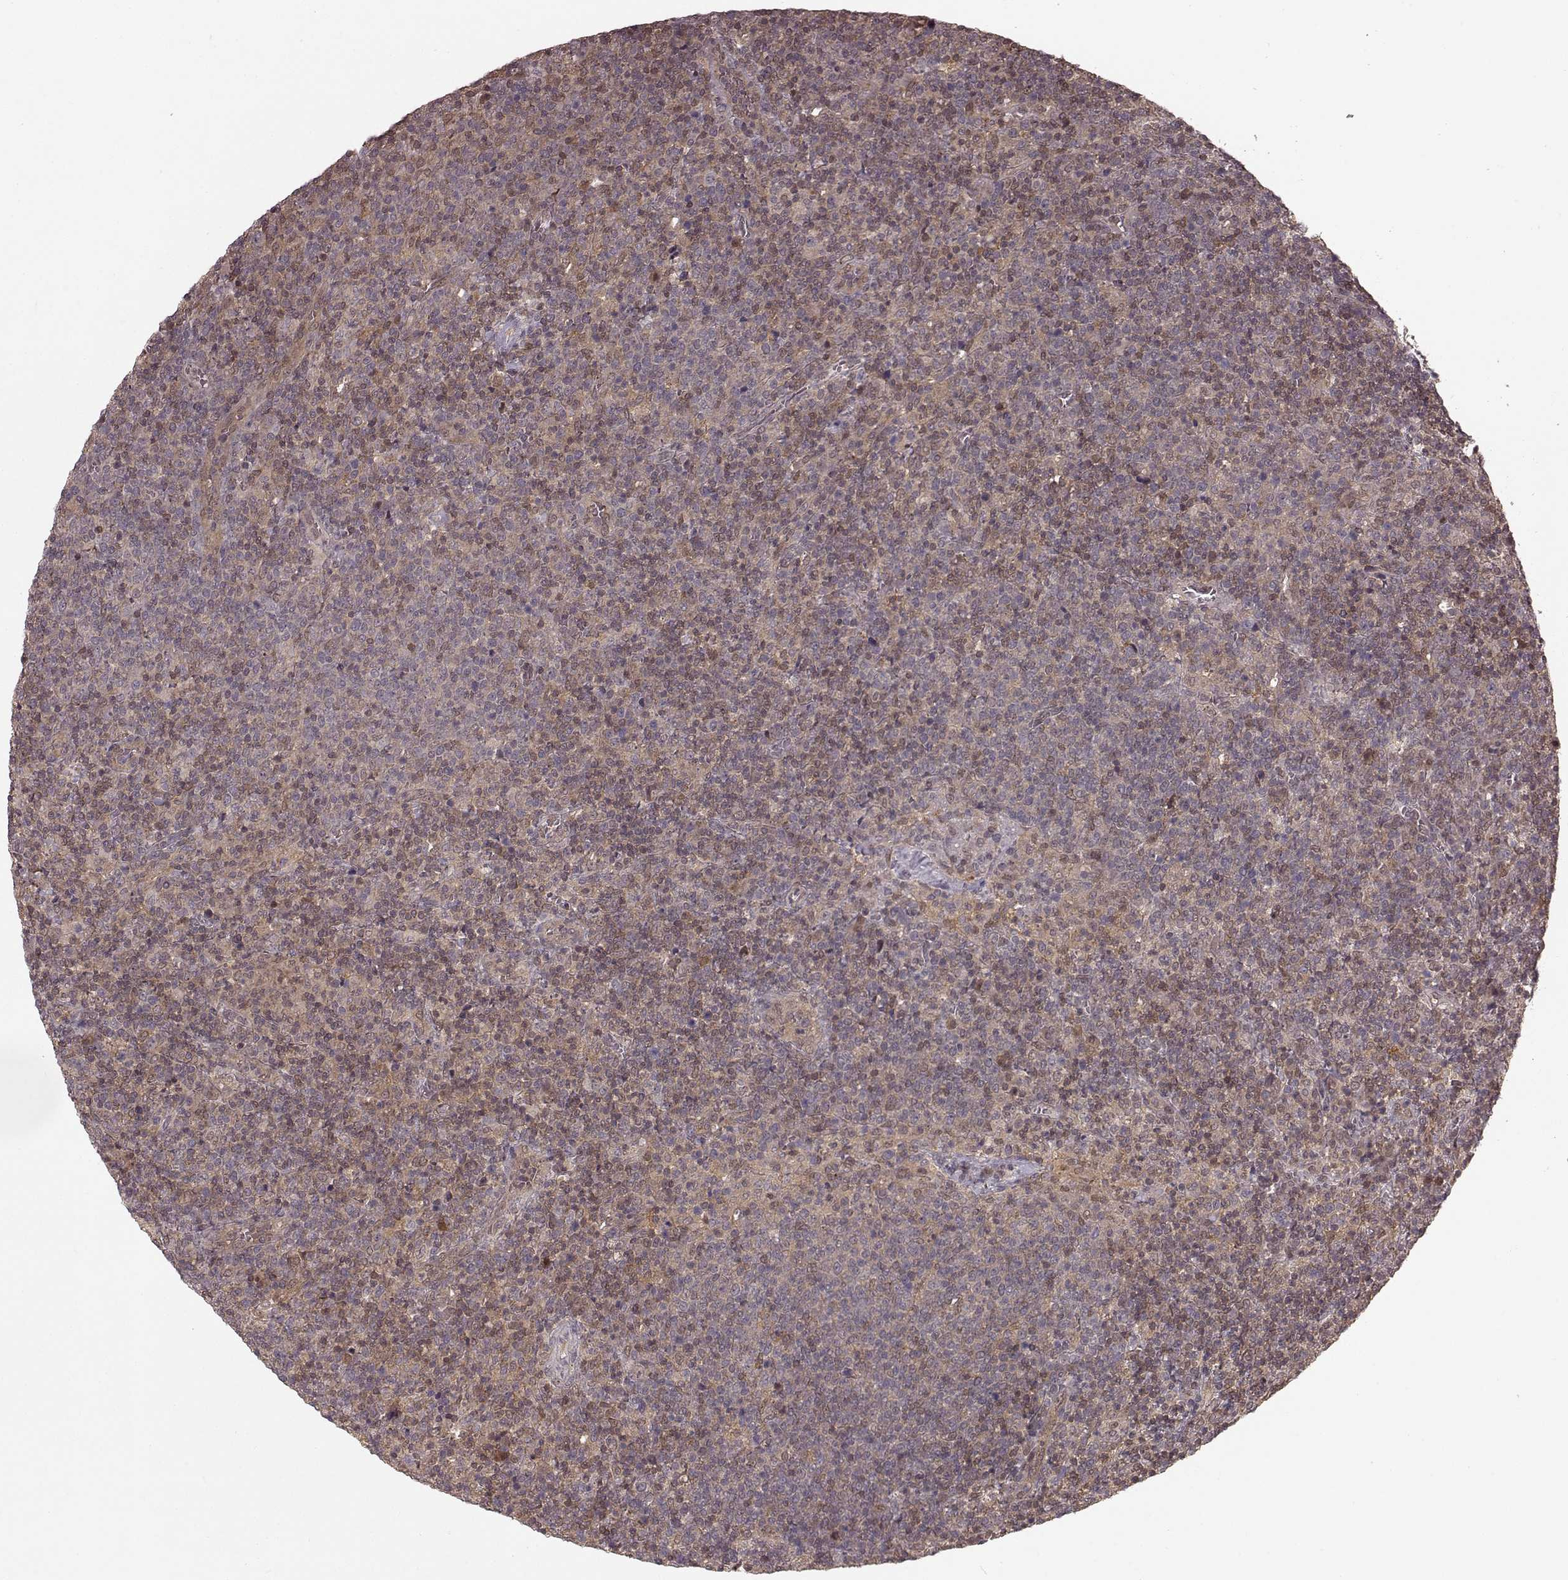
{"staining": {"intensity": "weak", "quantity": "25%-75%", "location": "cytoplasmic/membranous"}, "tissue": "lymphoma", "cell_type": "Tumor cells", "image_type": "cancer", "snomed": [{"axis": "morphology", "description": "Malignant lymphoma, non-Hodgkin's type, High grade"}, {"axis": "topography", "description": "Lymph node"}], "caption": "DAB immunohistochemical staining of human lymphoma shows weak cytoplasmic/membranous protein expression in approximately 25%-75% of tumor cells. The staining is performed using DAB brown chromogen to label protein expression. The nuclei are counter-stained blue using hematoxylin.", "gene": "GSS", "patient": {"sex": "male", "age": 61}}